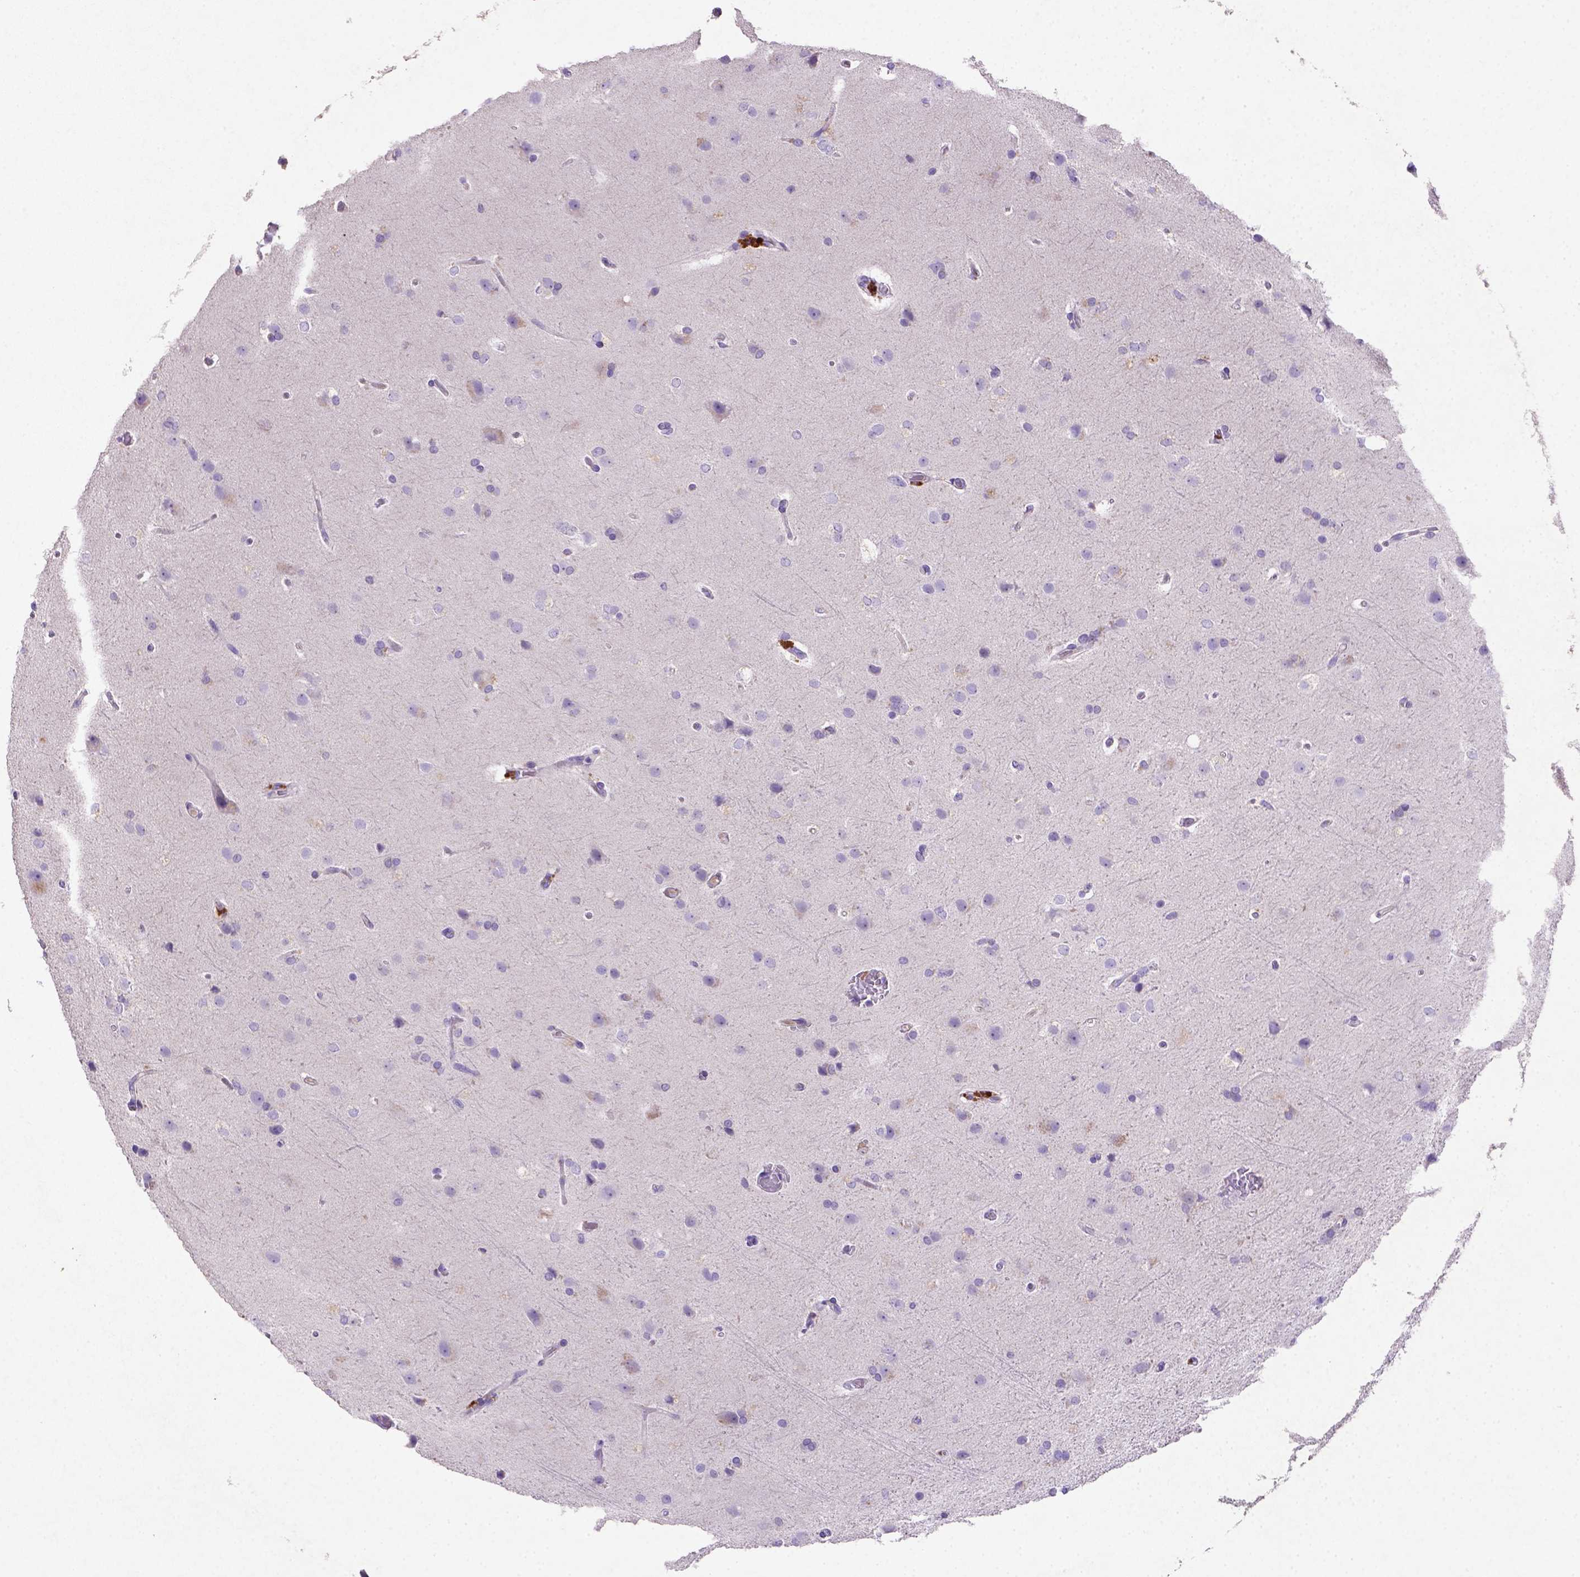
{"staining": {"intensity": "negative", "quantity": "none", "location": "none"}, "tissue": "glioma", "cell_type": "Tumor cells", "image_type": "cancer", "snomed": [{"axis": "morphology", "description": "Glioma, malignant, High grade"}, {"axis": "topography", "description": "Brain"}], "caption": "Immunohistochemistry (IHC) micrograph of high-grade glioma (malignant) stained for a protein (brown), which demonstrates no staining in tumor cells.", "gene": "NUDT2", "patient": {"sex": "male", "age": 68}}